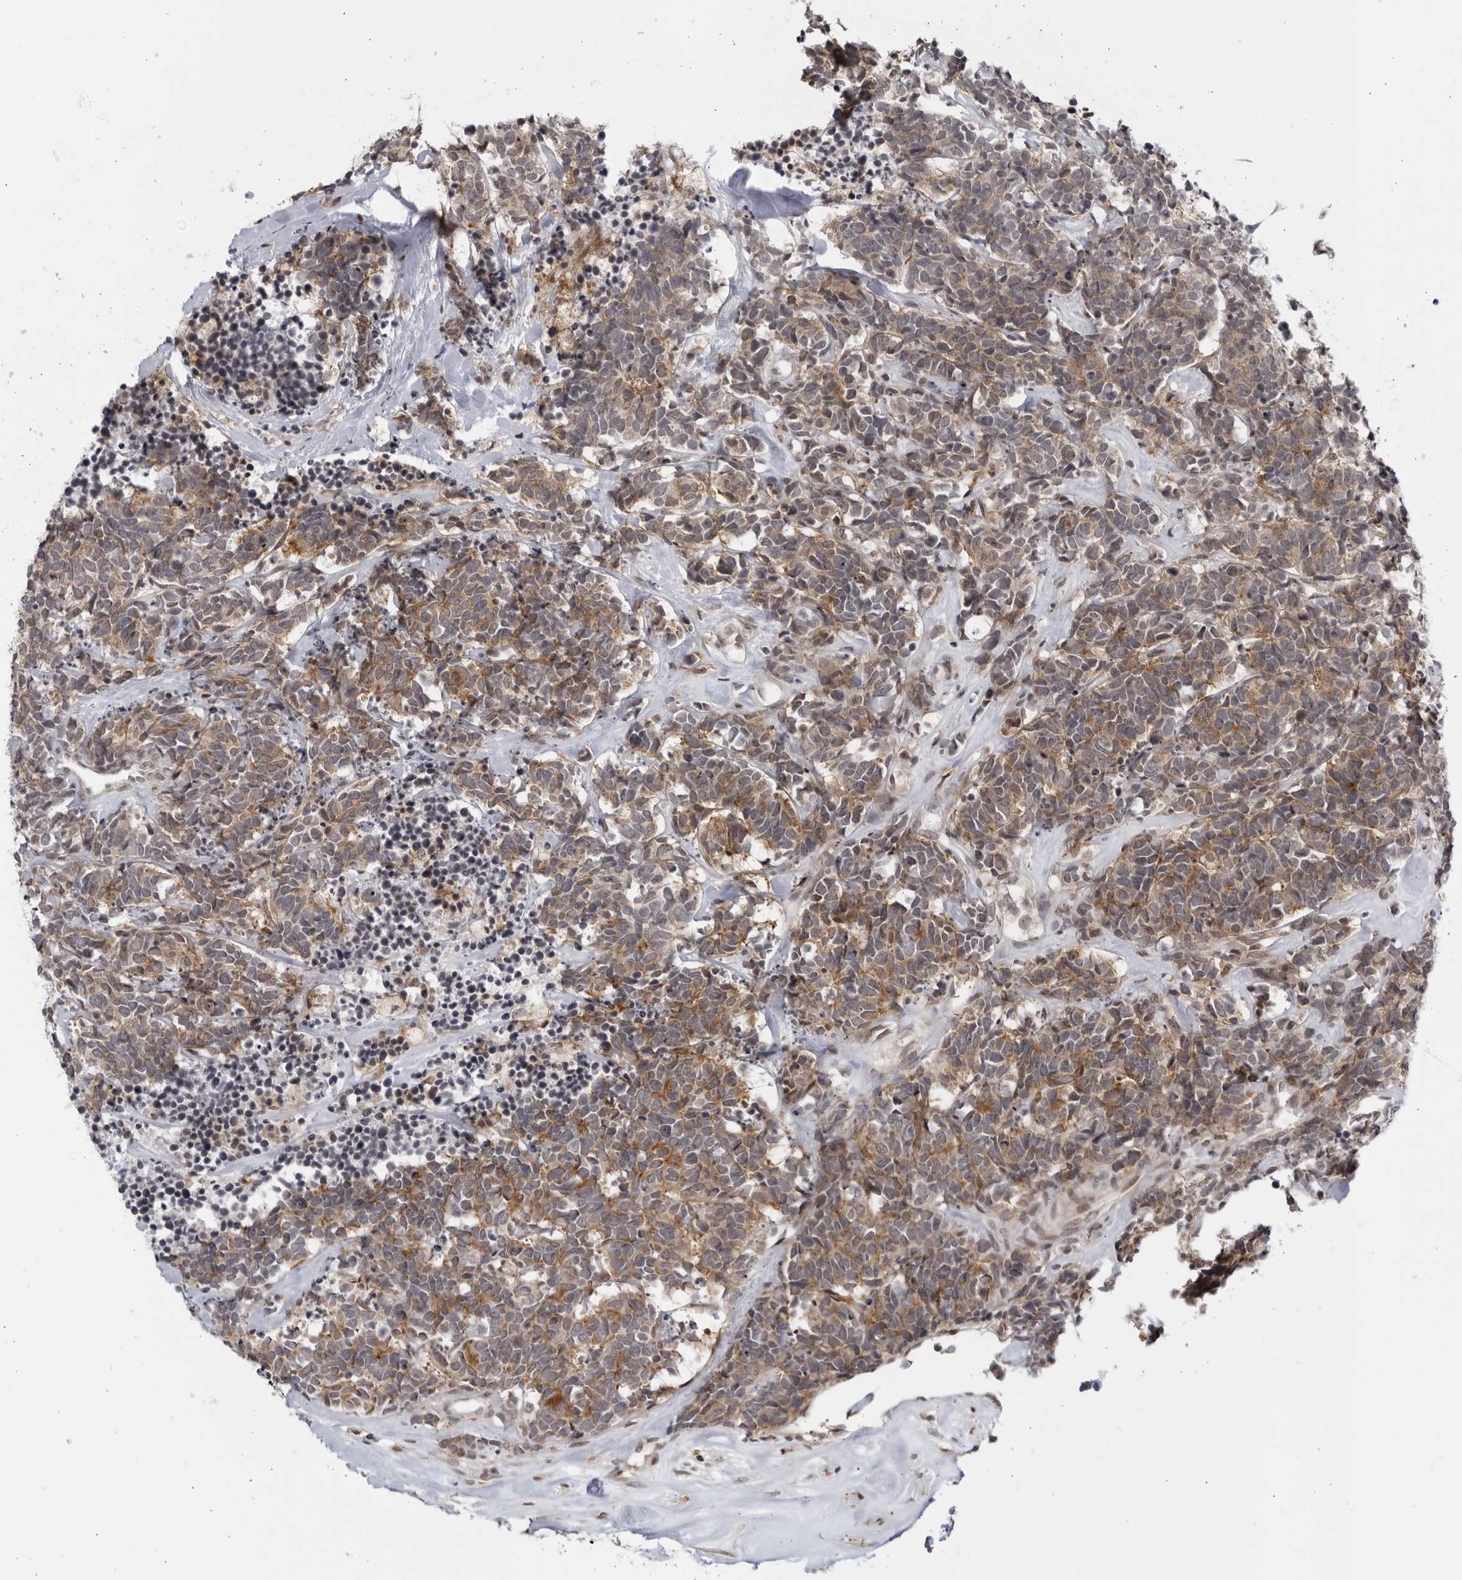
{"staining": {"intensity": "moderate", "quantity": ">75%", "location": "cytoplasmic/membranous"}, "tissue": "carcinoid", "cell_type": "Tumor cells", "image_type": "cancer", "snomed": [{"axis": "morphology", "description": "Carcinoma, NOS"}, {"axis": "morphology", "description": "Carcinoid, malignant, NOS"}, {"axis": "topography", "description": "Urinary bladder"}], "caption": "Human carcinoma stained with a brown dye exhibits moderate cytoplasmic/membranous positive staining in about >75% of tumor cells.", "gene": "DTL", "patient": {"sex": "male", "age": 57}}